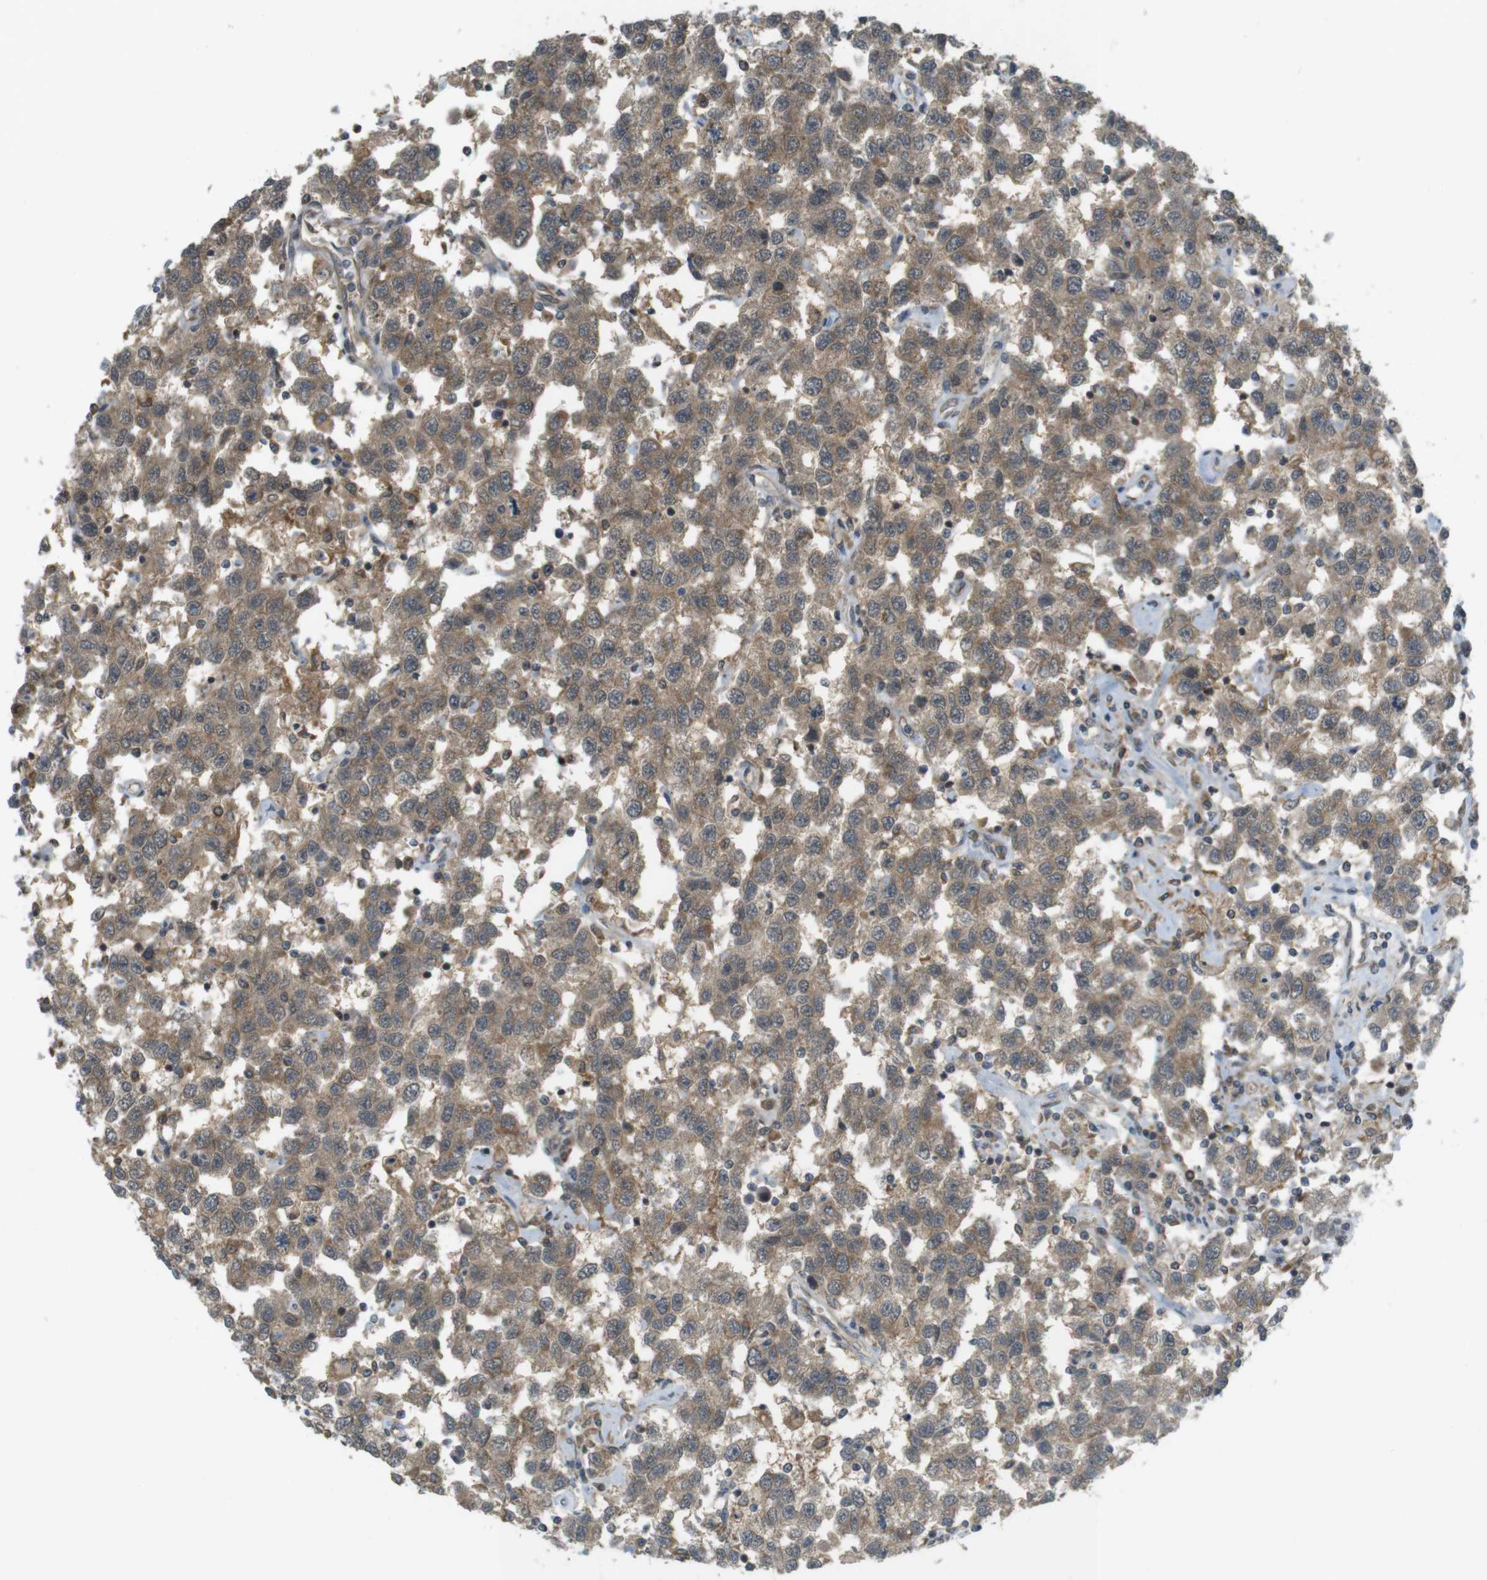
{"staining": {"intensity": "moderate", "quantity": ">75%", "location": "cytoplasmic/membranous"}, "tissue": "testis cancer", "cell_type": "Tumor cells", "image_type": "cancer", "snomed": [{"axis": "morphology", "description": "Seminoma, NOS"}, {"axis": "topography", "description": "Testis"}], "caption": "Seminoma (testis) was stained to show a protein in brown. There is medium levels of moderate cytoplasmic/membranous expression in about >75% of tumor cells.", "gene": "RNF130", "patient": {"sex": "male", "age": 41}}